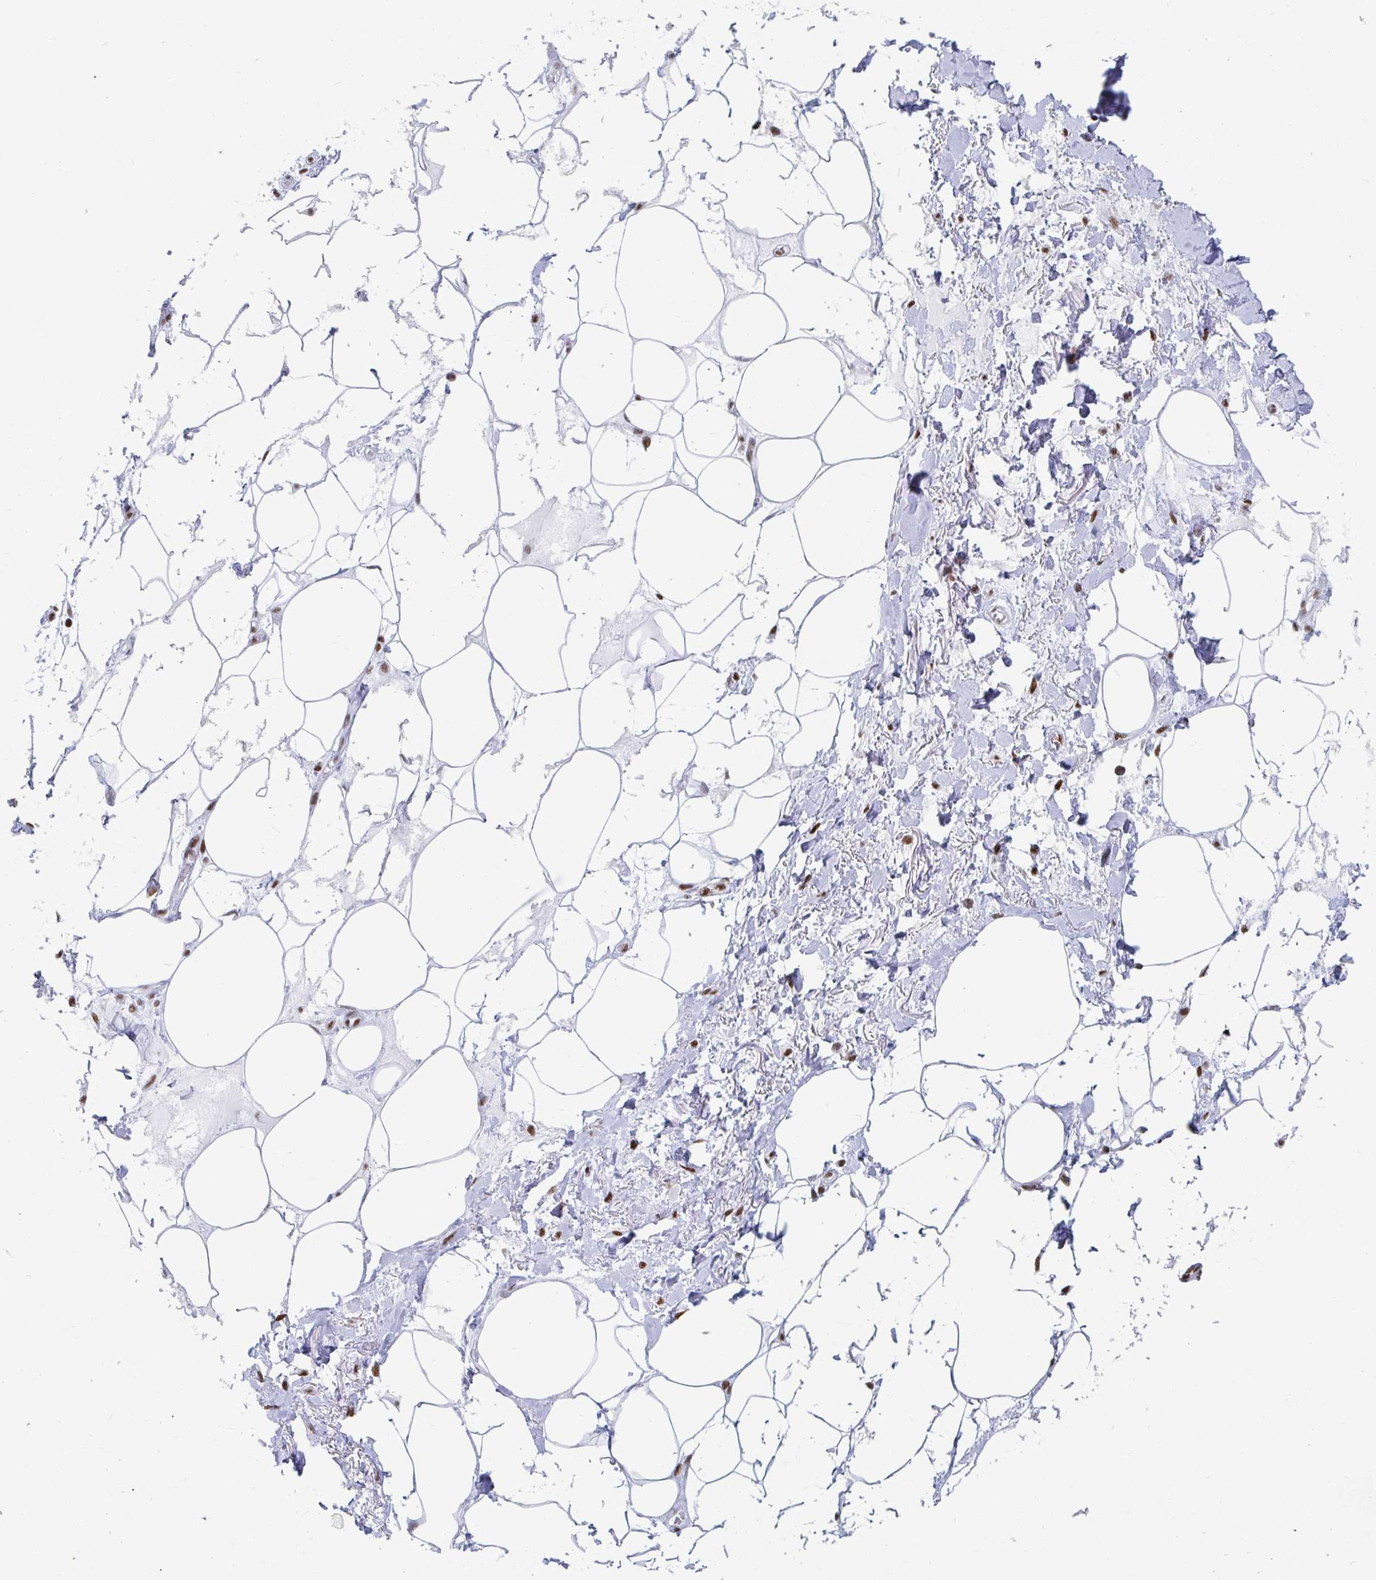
{"staining": {"intensity": "moderate", "quantity": ">75%", "location": "nuclear"}, "tissue": "adipose tissue", "cell_type": "Adipocytes", "image_type": "normal", "snomed": [{"axis": "morphology", "description": "Normal tissue, NOS"}, {"axis": "topography", "description": "Vagina"}, {"axis": "topography", "description": "Peripheral nerve tissue"}], "caption": "Human adipose tissue stained for a protein (brown) shows moderate nuclear positive positivity in about >75% of adipocytes.", "gene": "EWSR1", "patient": {"sex": "female", "age": 71}}